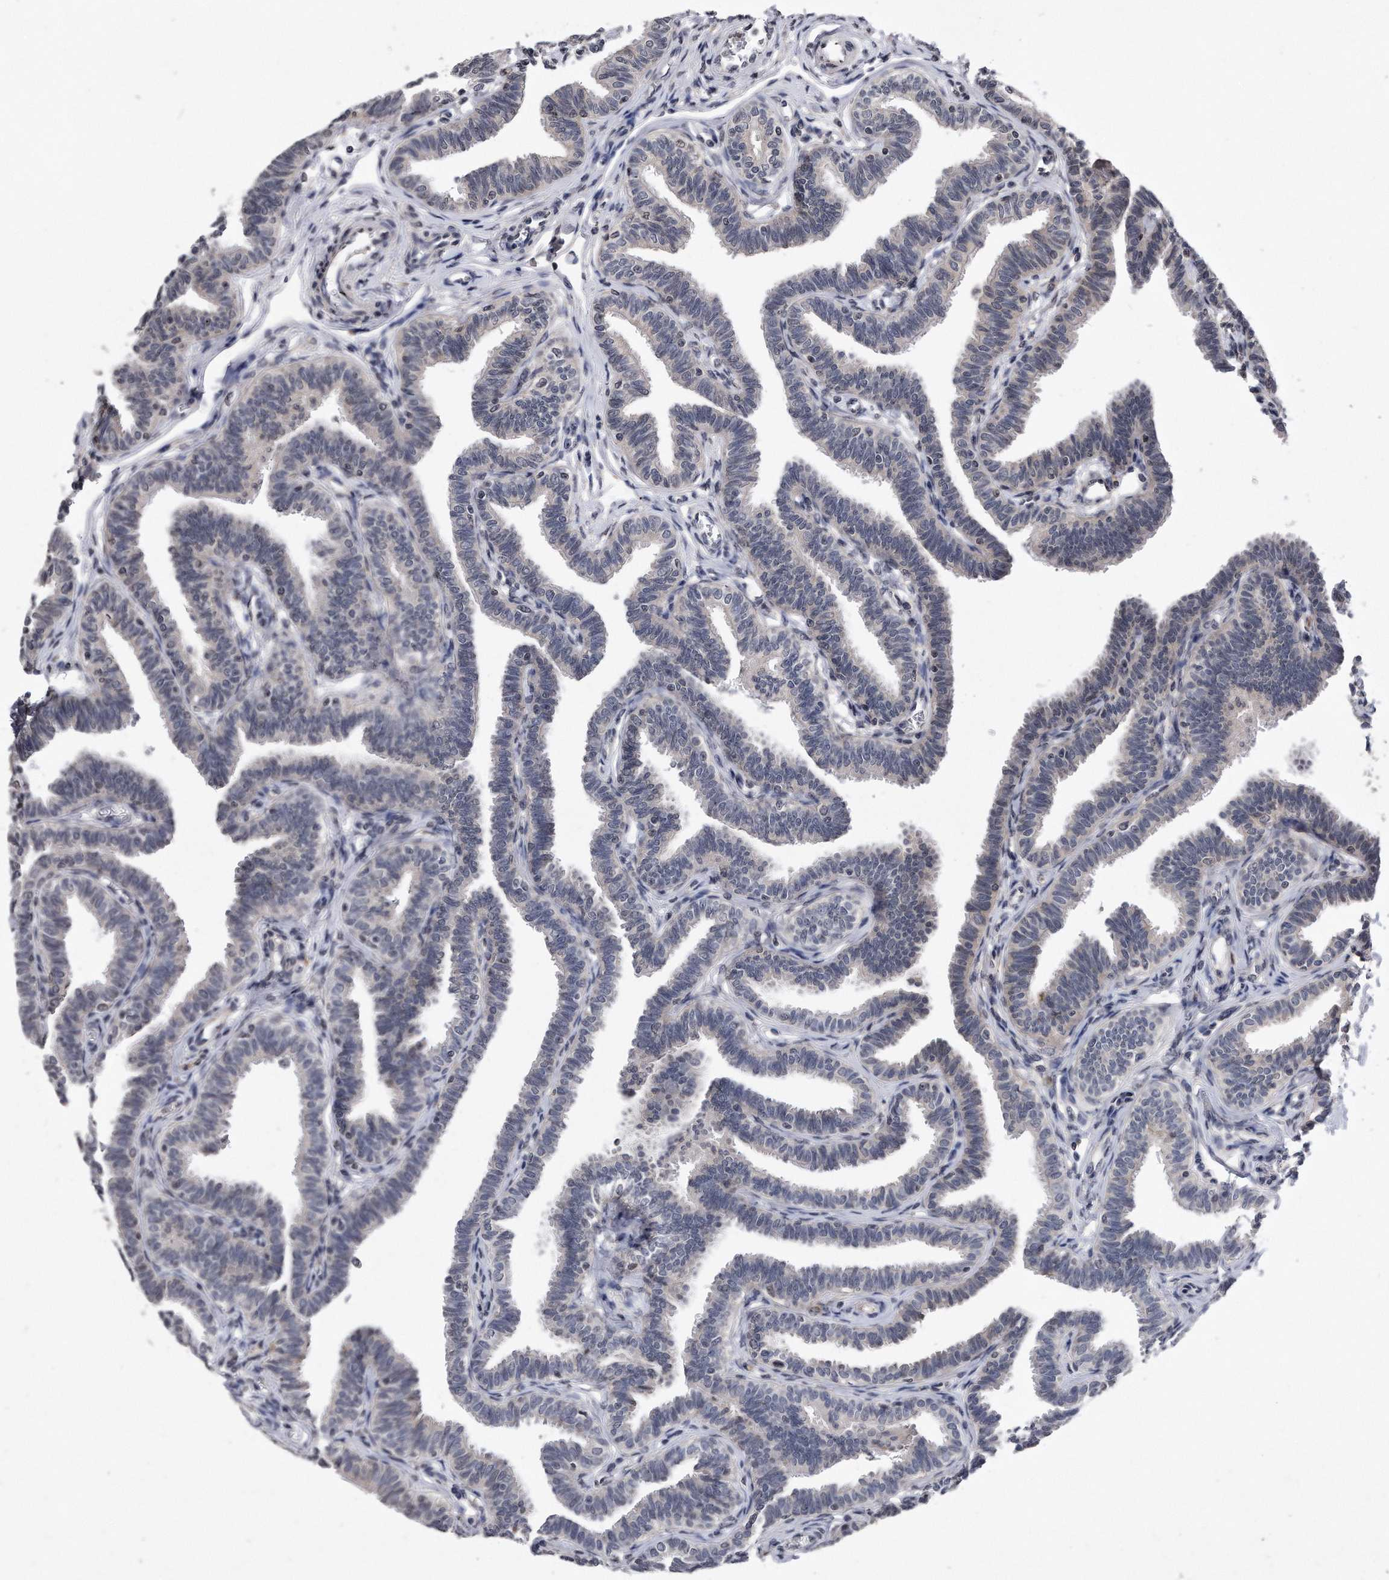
{"staining": {"intensity": "weak", "quantity": "<25%", "location": "cytoplasmic/membranous"}, "tissue": "fallopian tube", "cell_type": "Glandular cells", "image_type": "normal", "snomed": [{"axis": "morphology", "description": "Normal tissue, NOS"}, {"axis": "topography", "description": "Fallopian tube"}, {"axis": "topography", "description": "Ovary"}], "caption": "Glandular cells show no significant protein expression in benign fallopian tube.", "gene": "DAB1", "patient": {"sex": "female", "age": 23}}